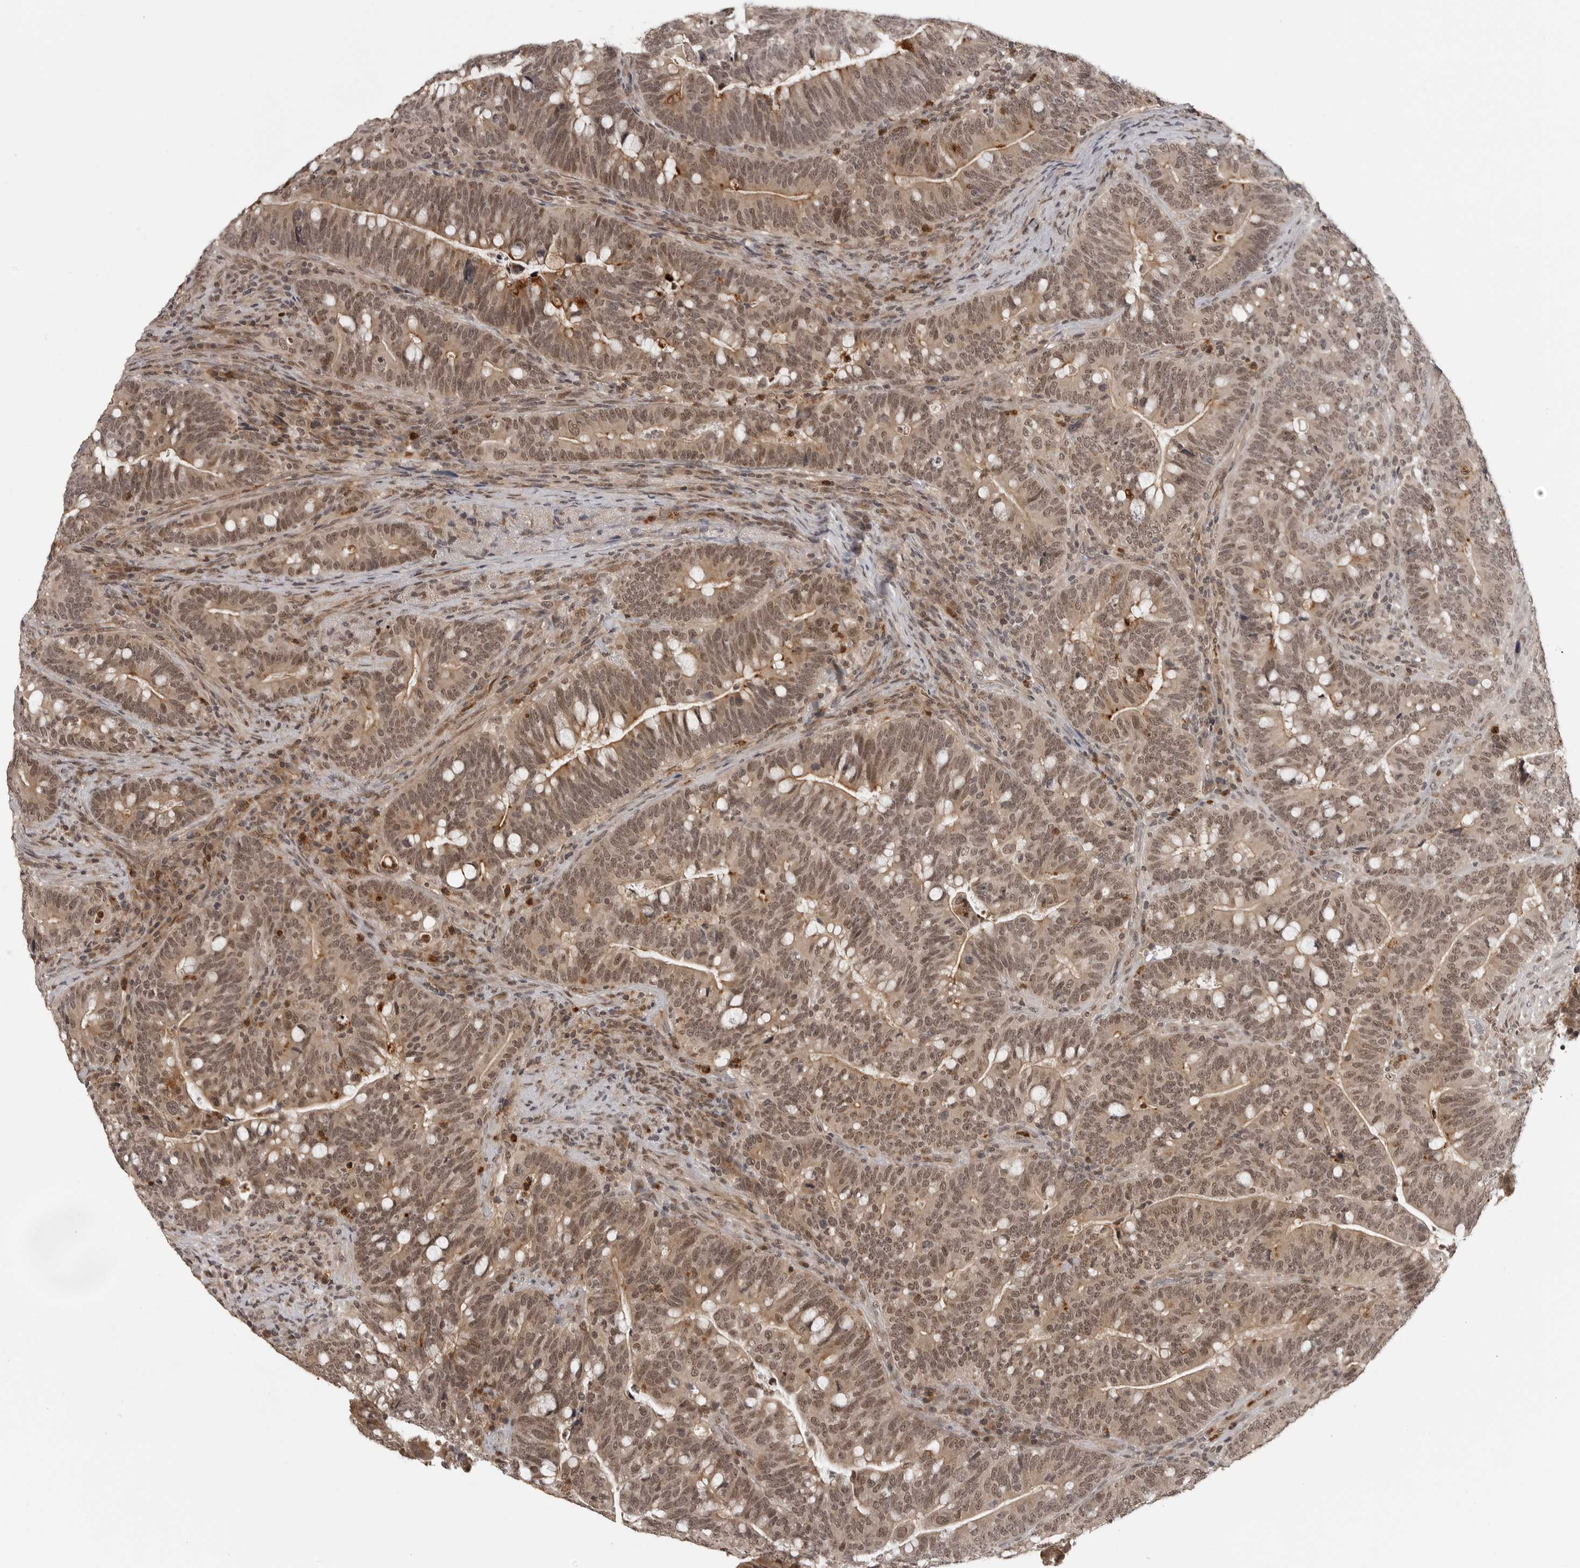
{"staining": {"intensity": "moderate", "quantity": ">75%", "location": "cytoplasmic/membranous,nuclear"}, "tissue": "colorectal cancer", "cell_type": "Tumor cells", "image_type": "cancer", "snomed": [{"axis": "morphology", "description": "Adenocarcinoma, NOS"}, {"axis": "topography", "description": "Colon"}], "caption": "Colorectal cancer (adenocarcinoma) stained with a brown dye reveals moderate cytoplasmic/membranous and nuclear positive expression in about >75% of tumor cells.", "gene": "PEG3", "patient": {"sex": "female", "age": 66}}